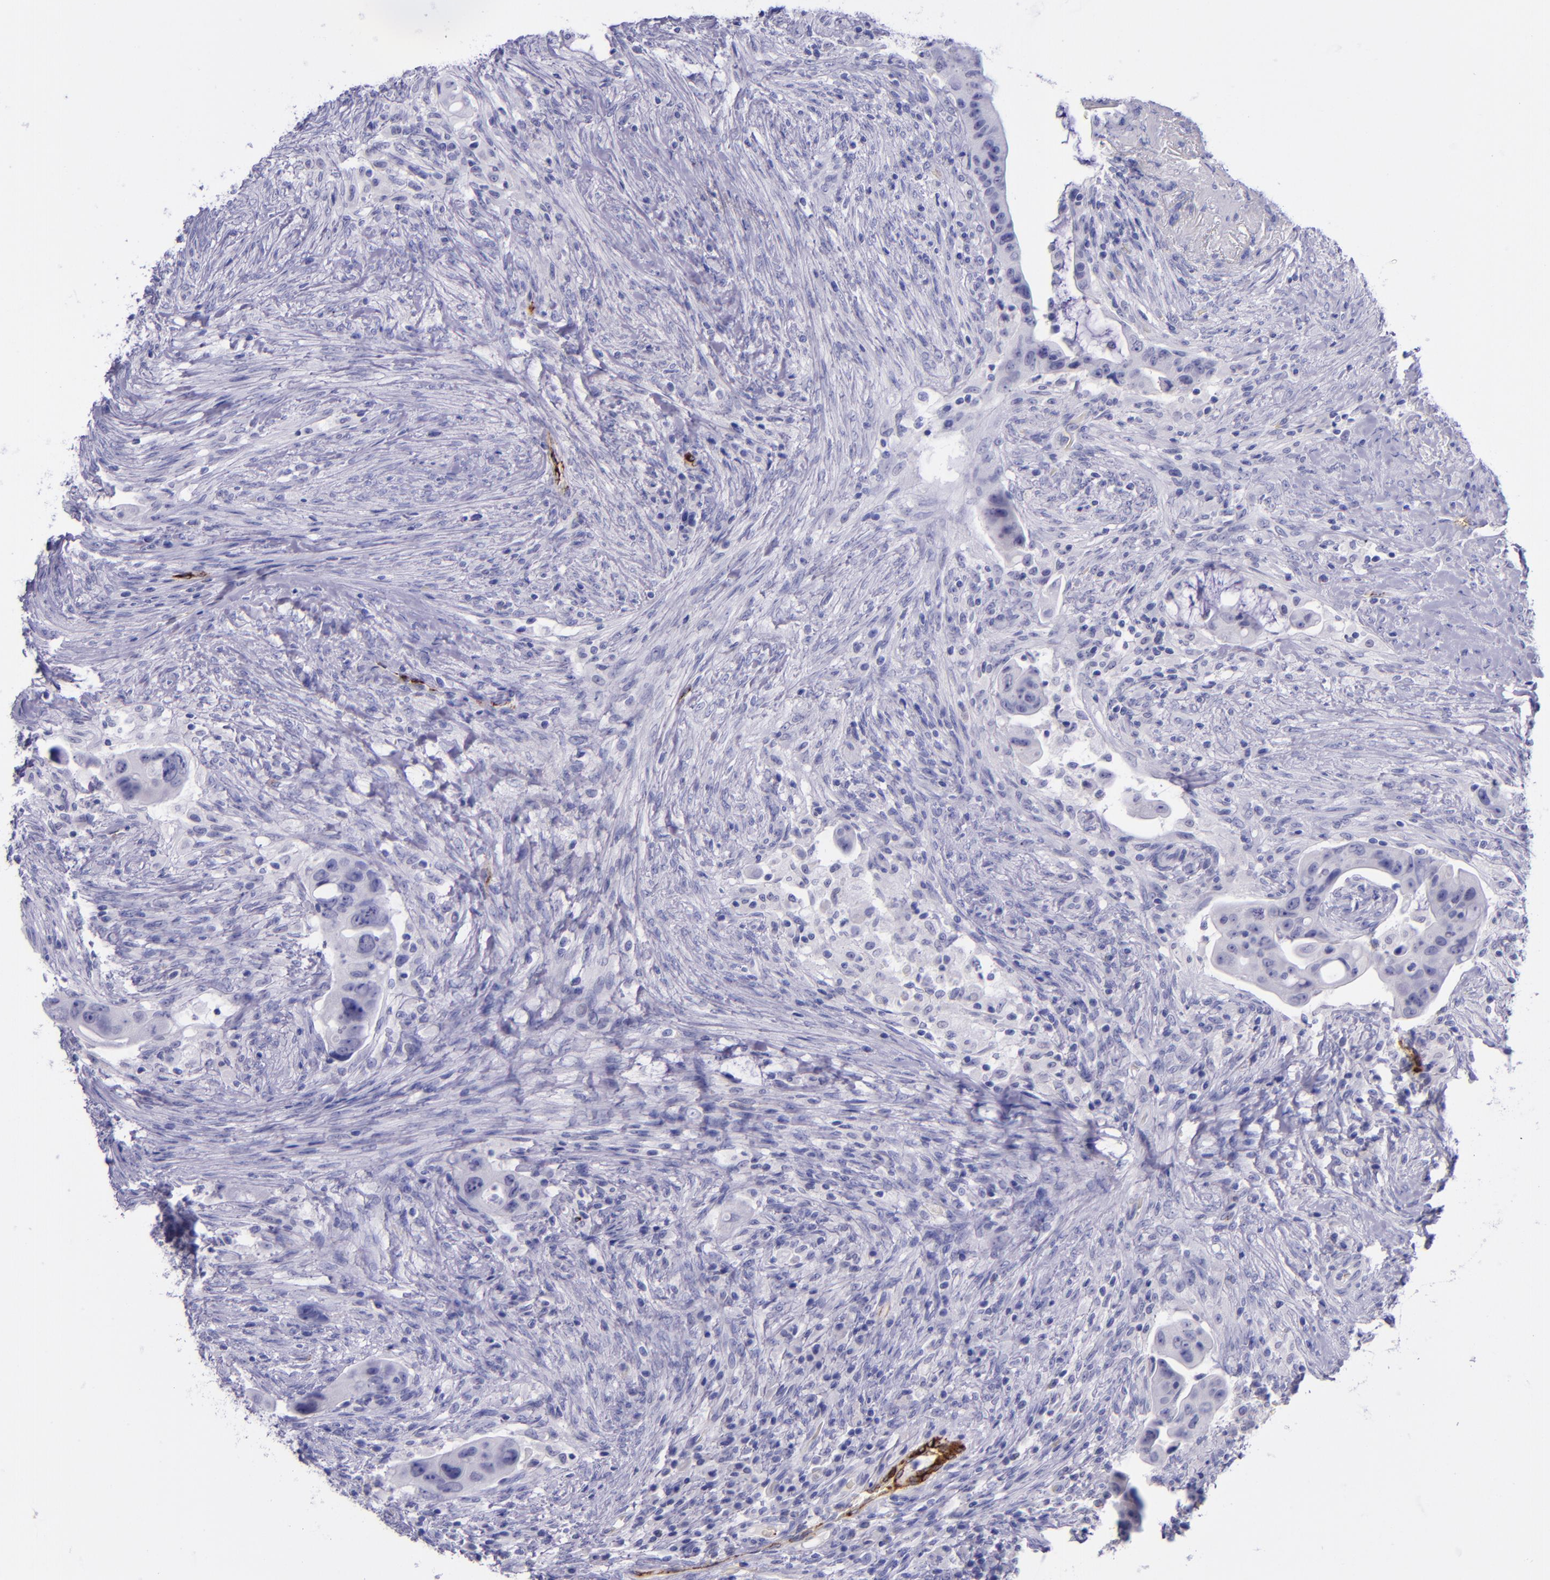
{"staining": {"intensity": "negative", "quantity": "none", "location": "none"}, "tissue": "colorectal cancer", "cell_type": "Tumor cells", "image_type": "cancer", "snomed": [{"axis": "morphology", "description": "Adenocarcinoma, NOS"}, {"axis": "topography", "description": "Rectum"}], "caption": "This is a image of immunohistochemistry (IHC) staining of adenocarcinoma (colorectal), which shows no staining in tumor cells.", "gene": "SELE", "patient": {"sex": "female", "age": 71}}